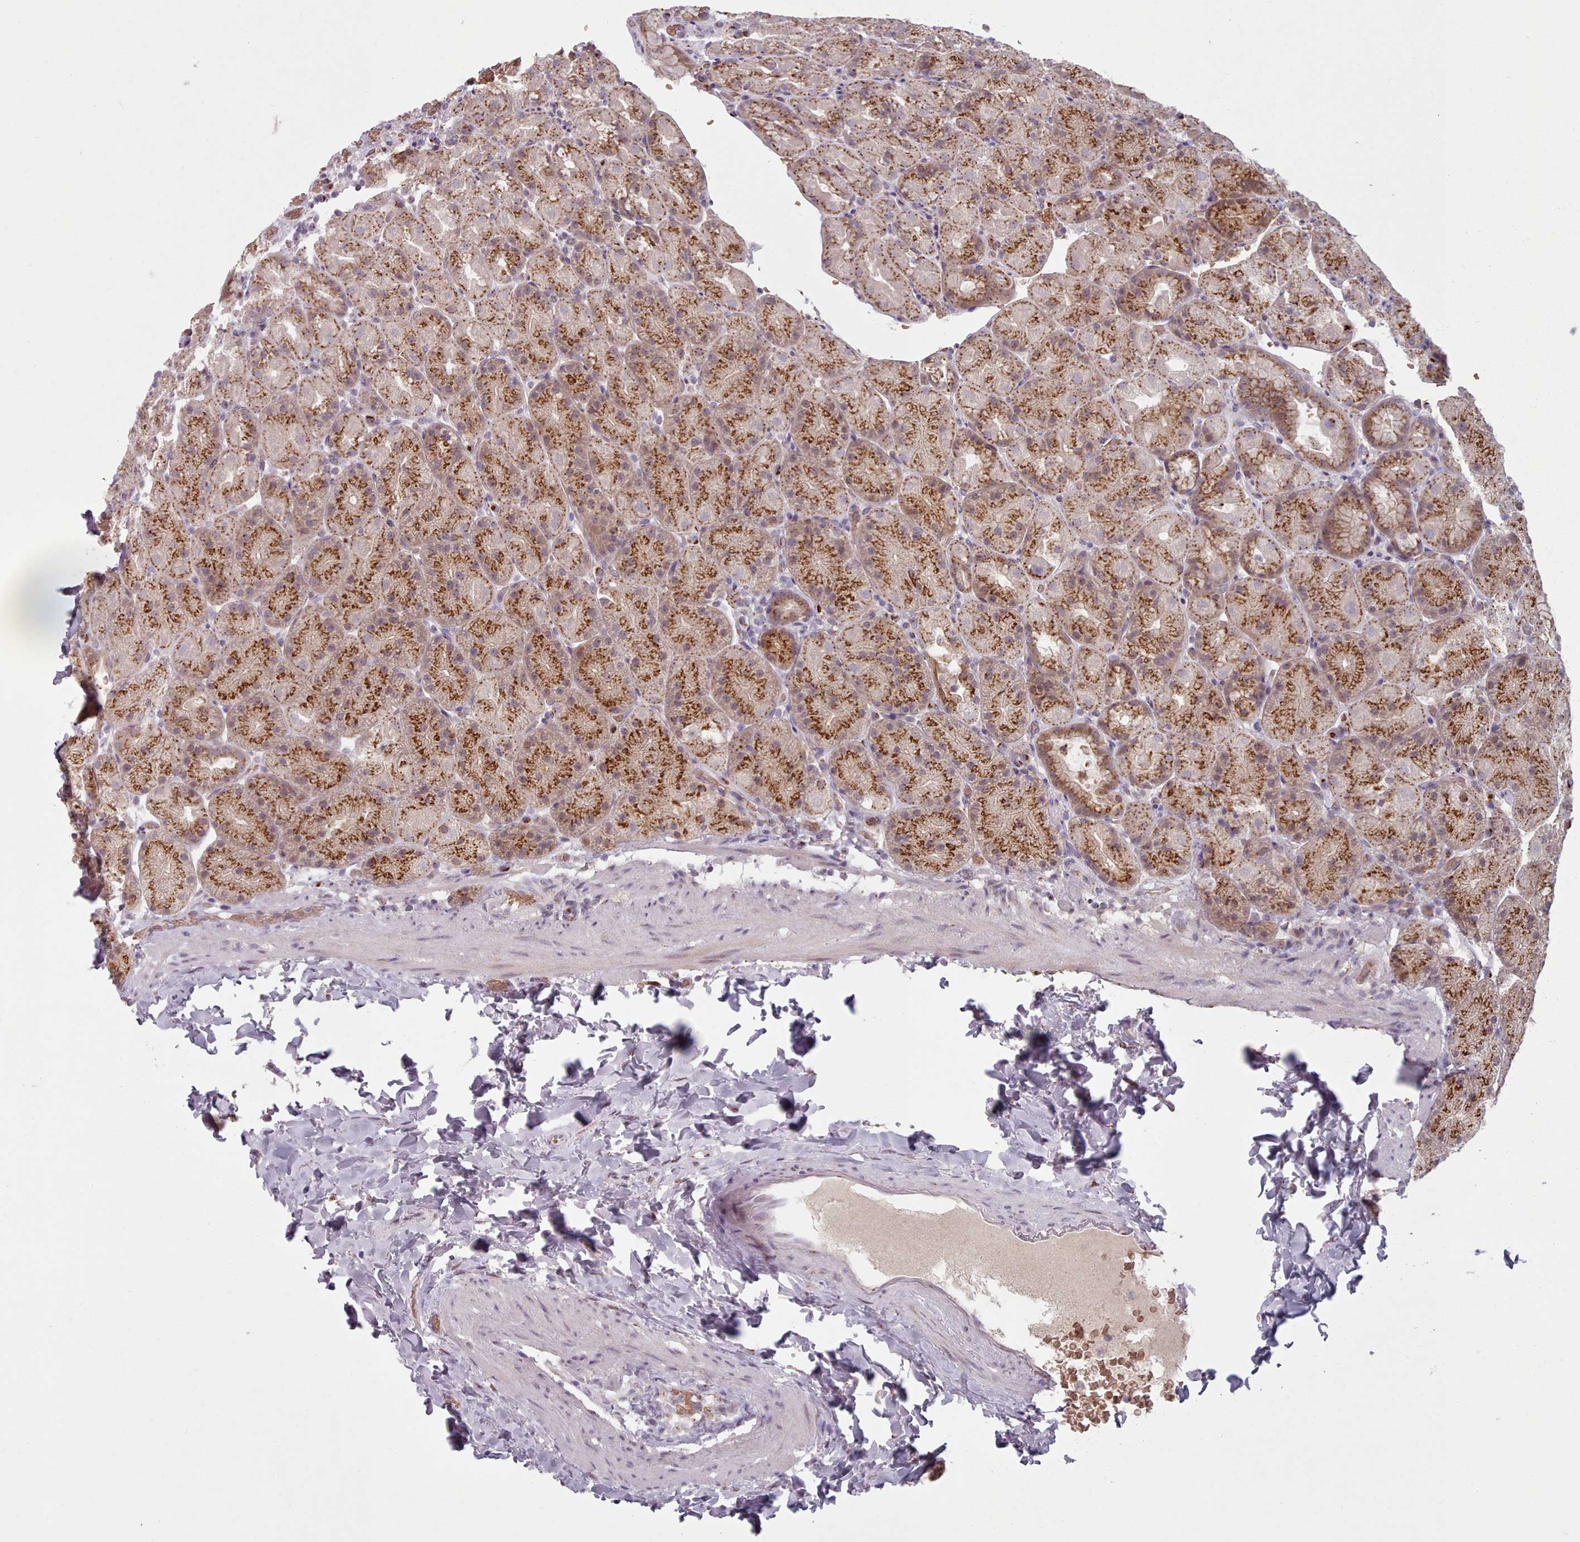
{"staining": {"intensity": "strong", "quantity": ">75%", "location": "cytoplasmic/membranous"}, "tissue": "stomach", "cell_type": "Glandular cells", "image_type": "normal", "snomed": [{"axis": "morphology", "description": "Normal tissue, NOS"}, {"axis": "topography", "description": "Stomach, upper"}, {"axis": "topography", "description": "Stomach, lower"}], "caption": "Stomach stained with IHC demonstrates strong cytoplasmic/membranous positivity in approximately >75% of glandular cells.", "gene": "MAN1B1", "patient": {"sex": "male", "age": 67}}